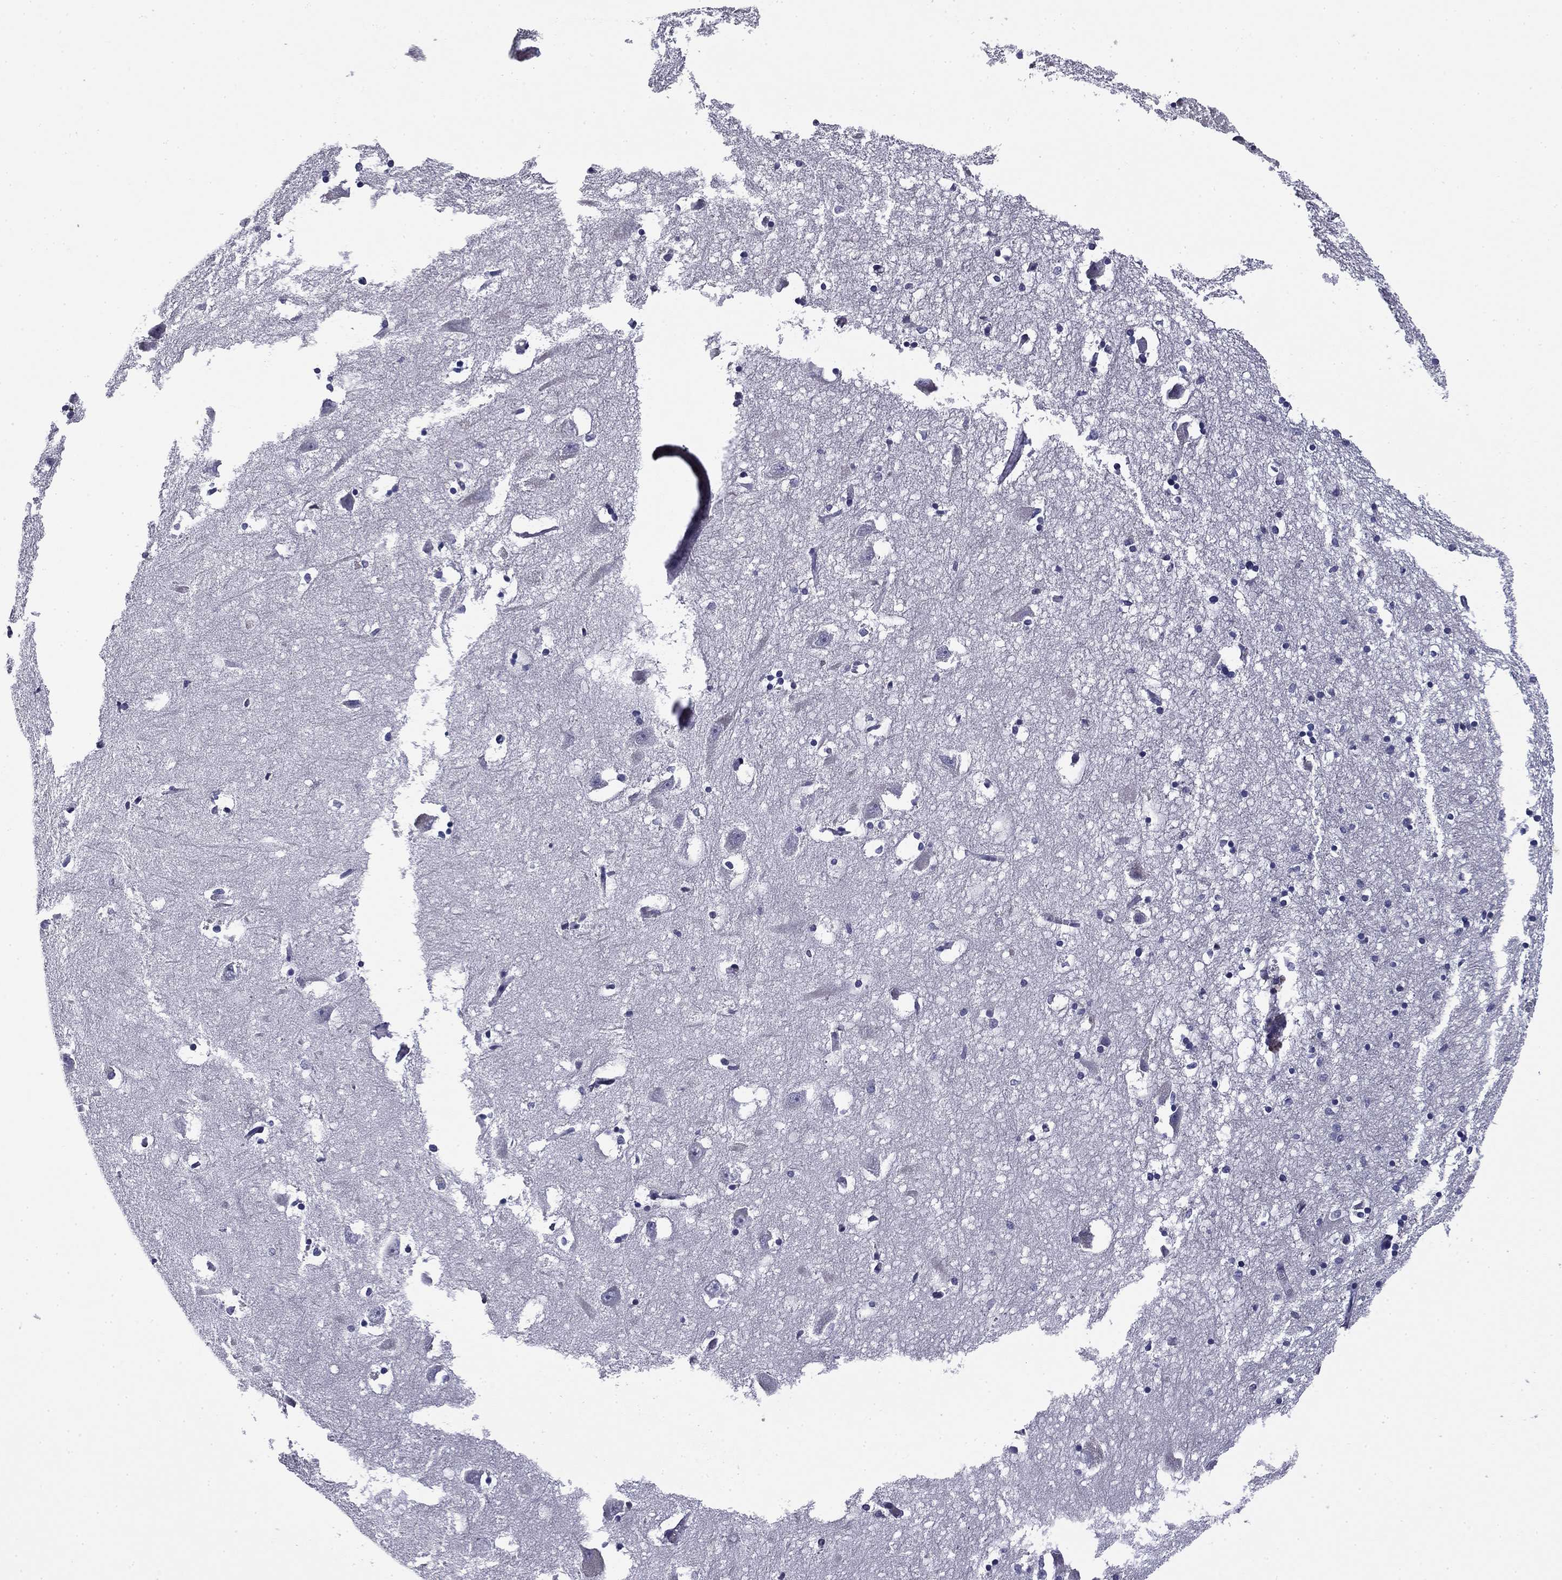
{"staining": {"intensity": "negative", "quantity": "none", "location": "none"}, "tissue": "hippocampus", "cell_type": "Glial cells", "image_type": "normal", "snomed": [{"axis": "morphology", "description": "Normal tissue, NOS"}, {"axis": "topography", "description": "Lateral ventricle wall"}, {"axis": "topography", "description": "Hippocampus"}], "caption": "IHC of benign human hippocampus reveals no expression in glial cells. (DAB immunohistochemistry (IHC), high magnification).", "gene": "ARHGAP45", "patient": {"sex": "female", "age": 63}}